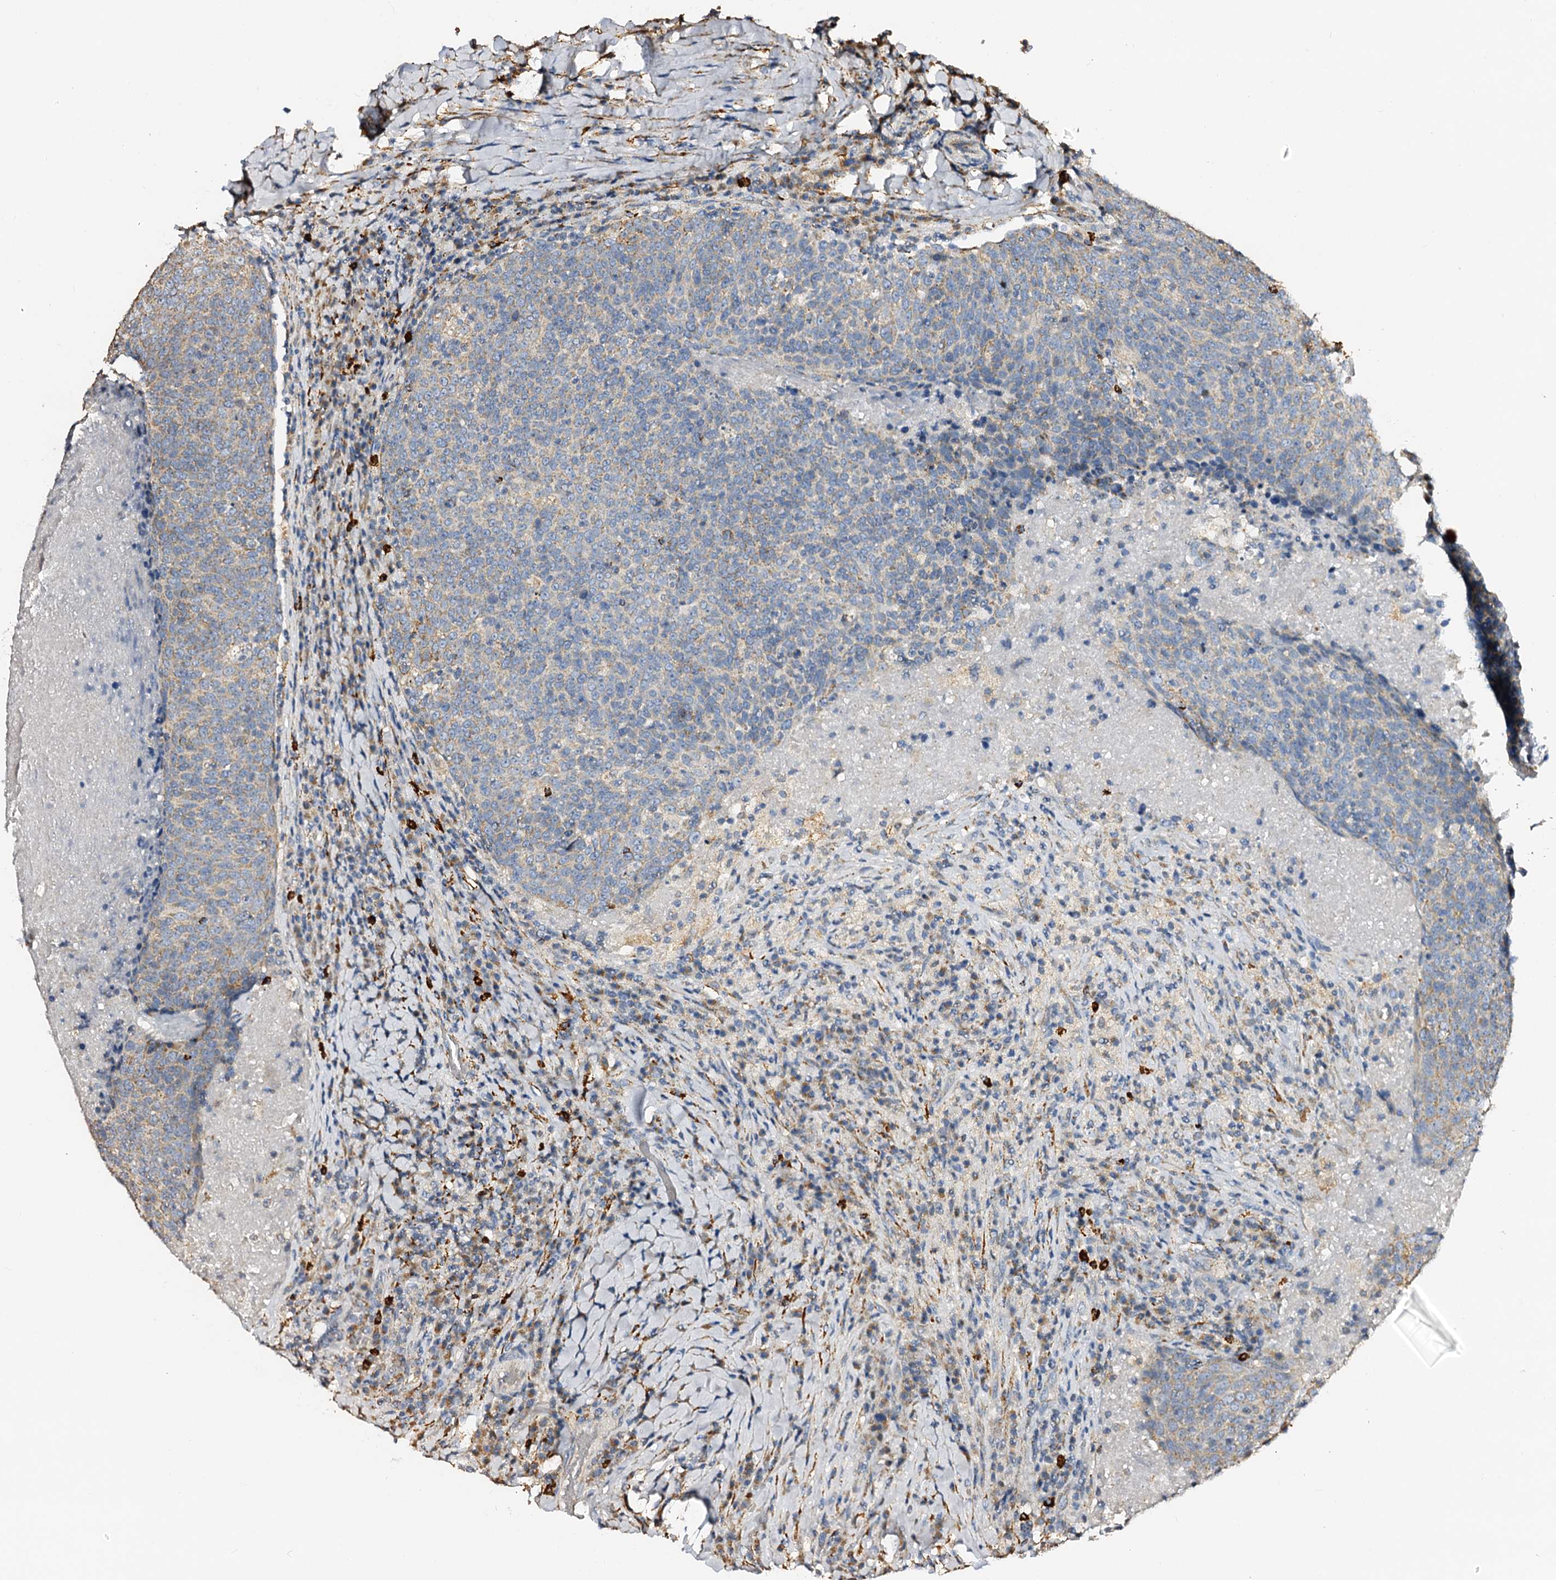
{"staining": {"intensity": "moderate", "quantity": "25%-75%", "location": "cytoplasmic/membranous"}, "tissue": "head and neck cancer", "cell_type": "Tumor cells", "image_type": "cancer", "snomed": [{"axis": "morphology", "description": "Squamous cell carcinoma, NOS"}, {"axis": "morphology", "description": "Squamous cell carcinoma, metastatic, NOS"}, {"axis": "topography", "description": "Lymph node"}, {"axis": "topography", "description": "Head-Neck"}], "caption": "Head and neck metastatic squamous cell carcinoma stained with DAB immunohistochemistry (IHC) reveals medium levels of moderate cytoplasmic/membranous staining in about 25%-75% of tumor cells.", "gene": "MAOB", "patient": {"sex": "male", "age": 62}}